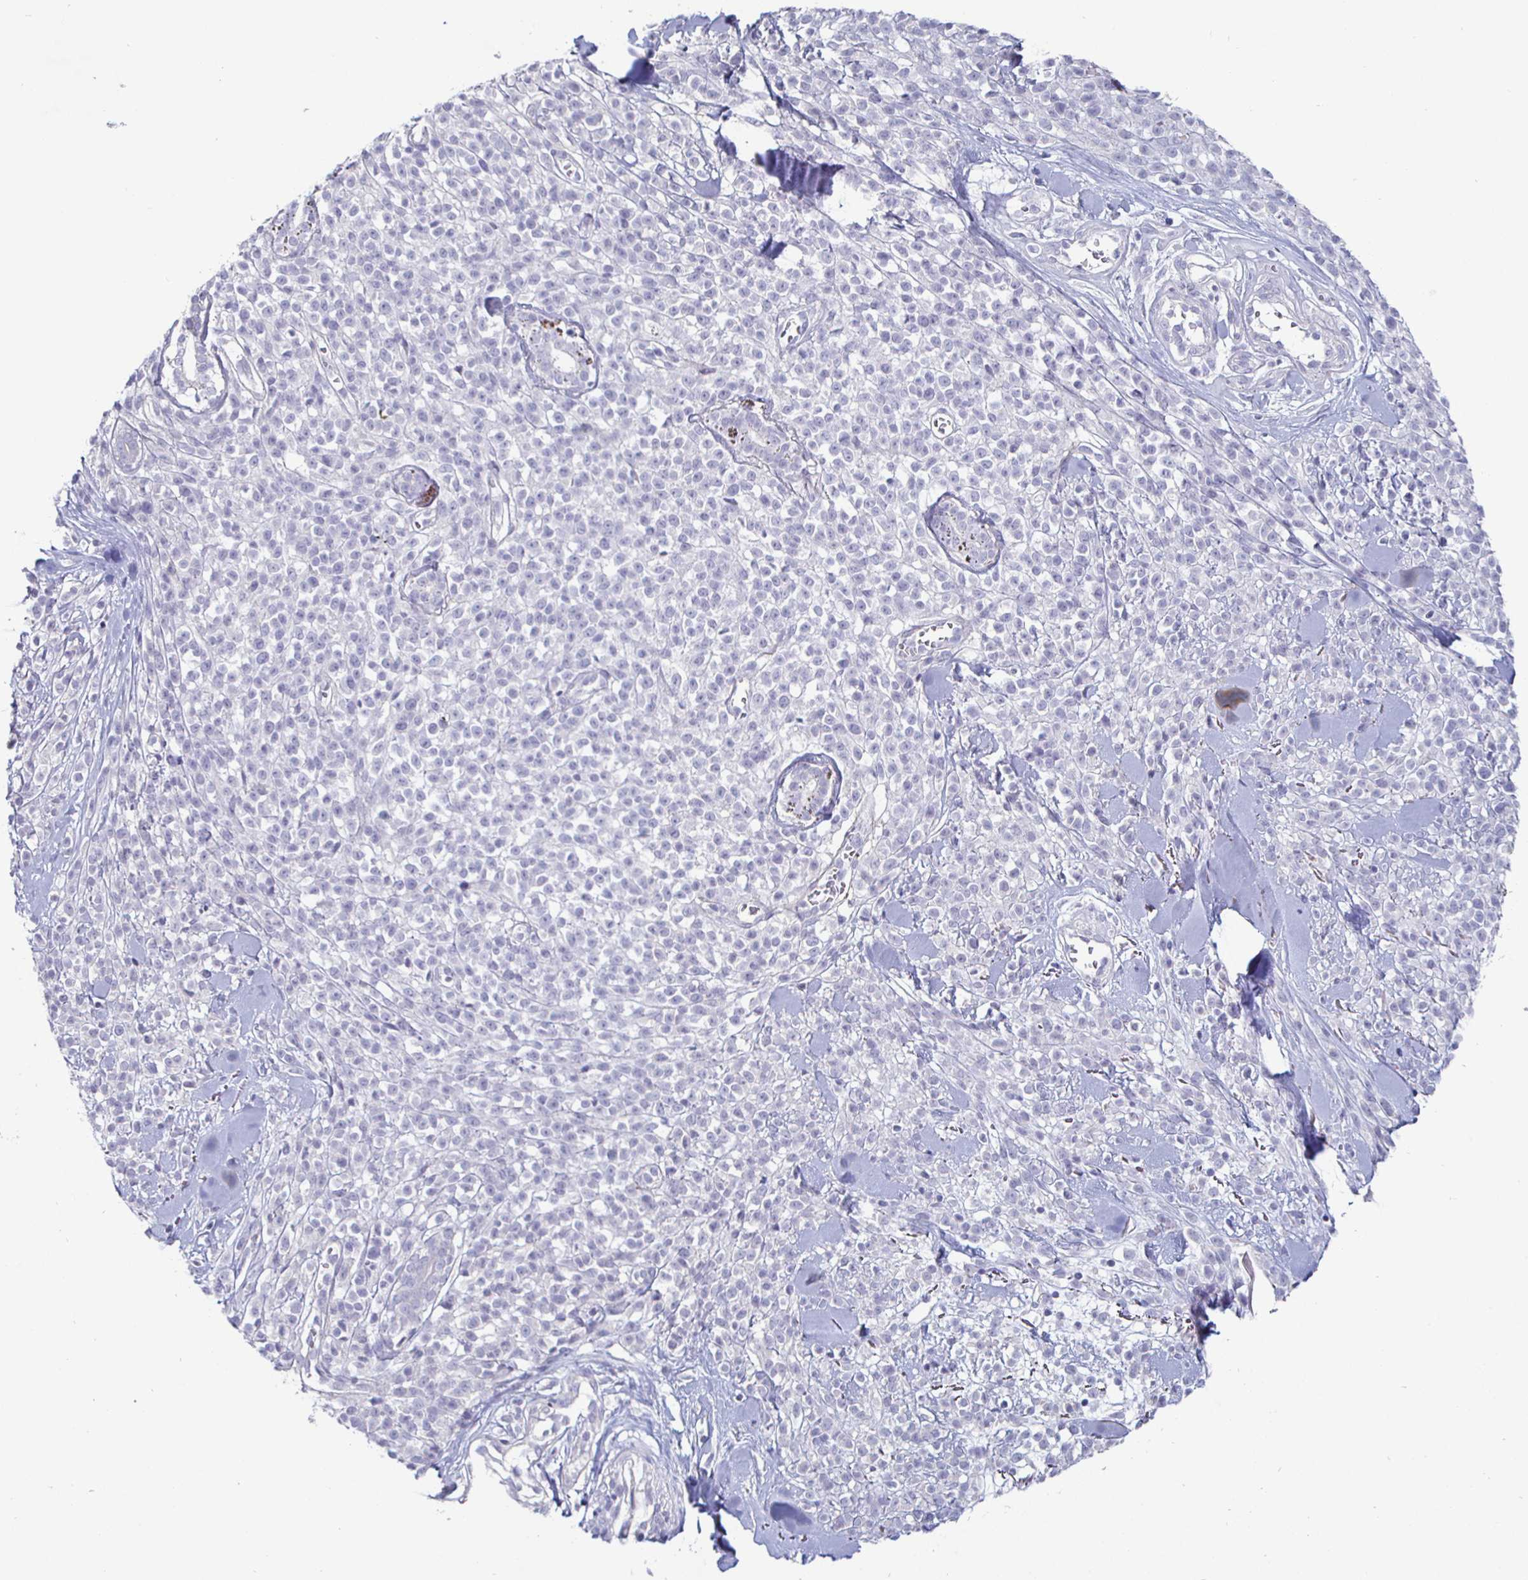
{"staining": {"intensity": "negative", "quantity": "none", "location": "none"}, "tissue": "melanoma", "cell_type": "Tumor cells", "image_type": "cancer", "snomed": [{"axis": "morphology", "description": "Malignant melanoma, NOS"}, {"axis": "topography", "description": "Skin"}, {"axis": "topography", "description": "Skin of trunk"}], "caption": "This is an immunohistochemistry (IHC) photomicrograph of human malignant melanoma. There is no staining in tumor cells.", "gene": "ENPP1", "patient": {"sex": "male", "age": 74}}